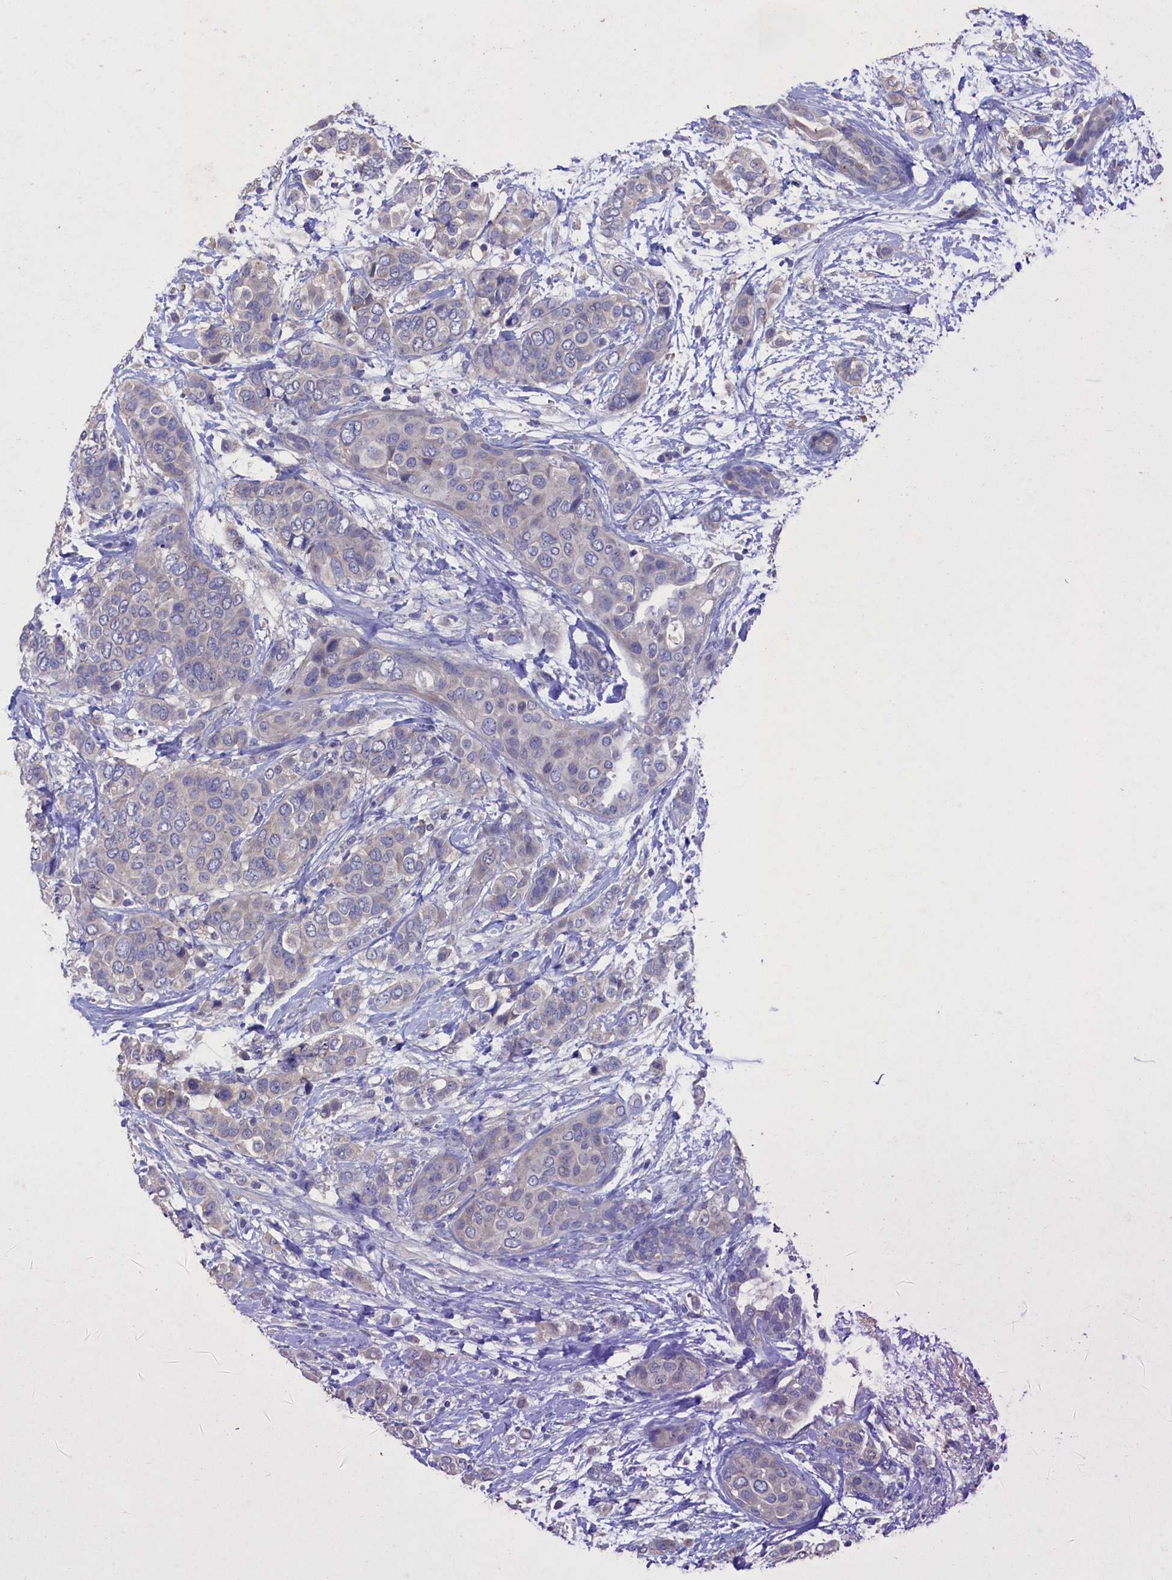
{"staining": {"intensity": "negative", "quantity": "none", "location": "none"}, "tissue": "breast cancer", "cell_type": "Tumor cells", "image_type": "cancer", "snomed": [{"axis": "morphology", "description": "Lobular carcinoma"}, {"axis": "topography", "description": "Breast"}], "caption": "This is a image of IHC staining of breast cancer (lobular carcinoma), which shows no staining in tumor cells. (Brightfield microscopy of DAB (3,3'-diaminobenzidine) immunohistochemistry at high magnification).", "gene": "CBLIF", "patient": {"sex": "female", "age": 51}}